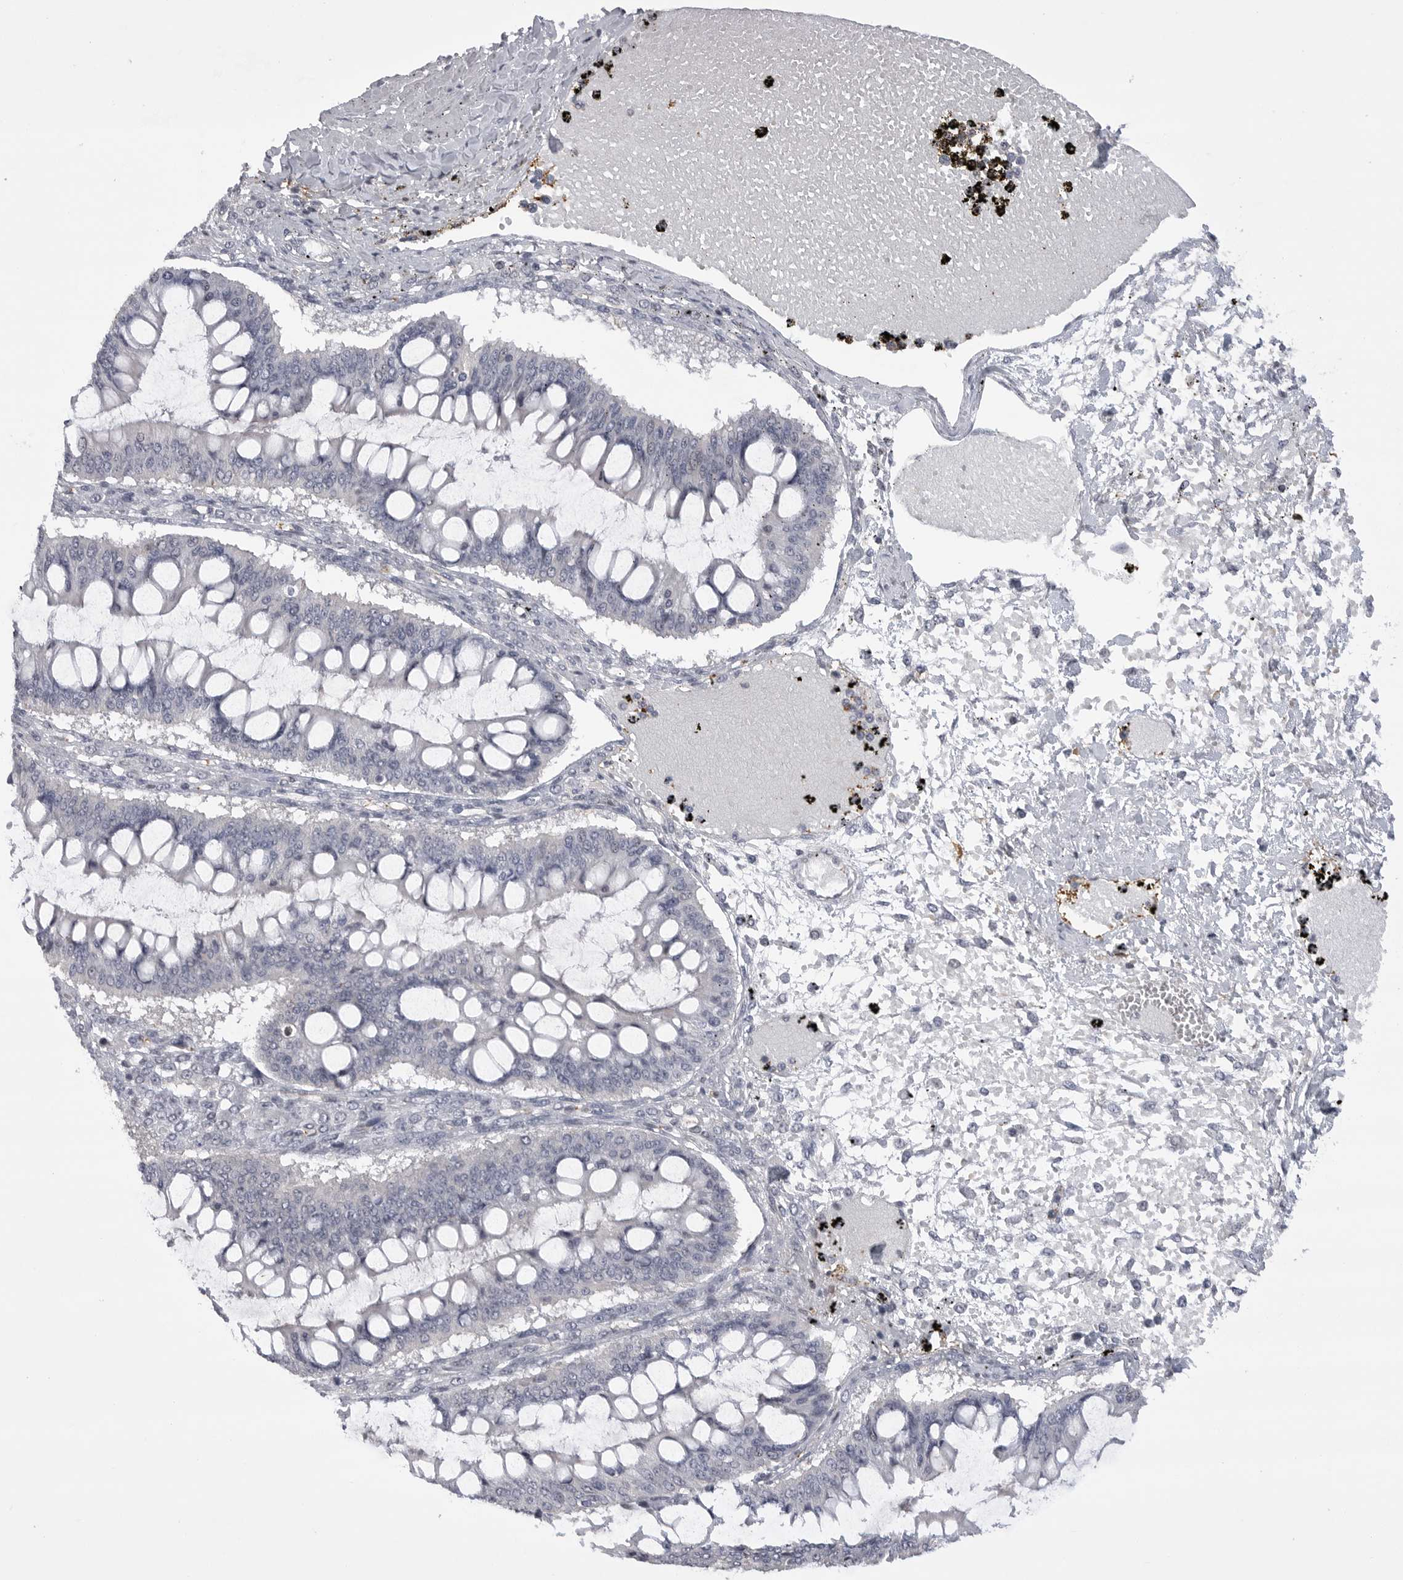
{"staining": {"intensity": "negative", "quantity": "none", "location": "none"}, "tissue": "ovarian cancer", "cell_type": "Tumor cells", "image_type": "cancer", "snomed": [{"axis": "morphology", "description": "Cystadenocarcinoma, mucinous, NOS"}, {"axis": "topography", "description": "Ovary"}], "caption": "A photomicrograph of human ovarian cancer (mucinous cystadenocarcinoma) is negative for staining in tumor cells.", "gene": "FBXO43", "patient": {"sex": "female", "age": 73}}